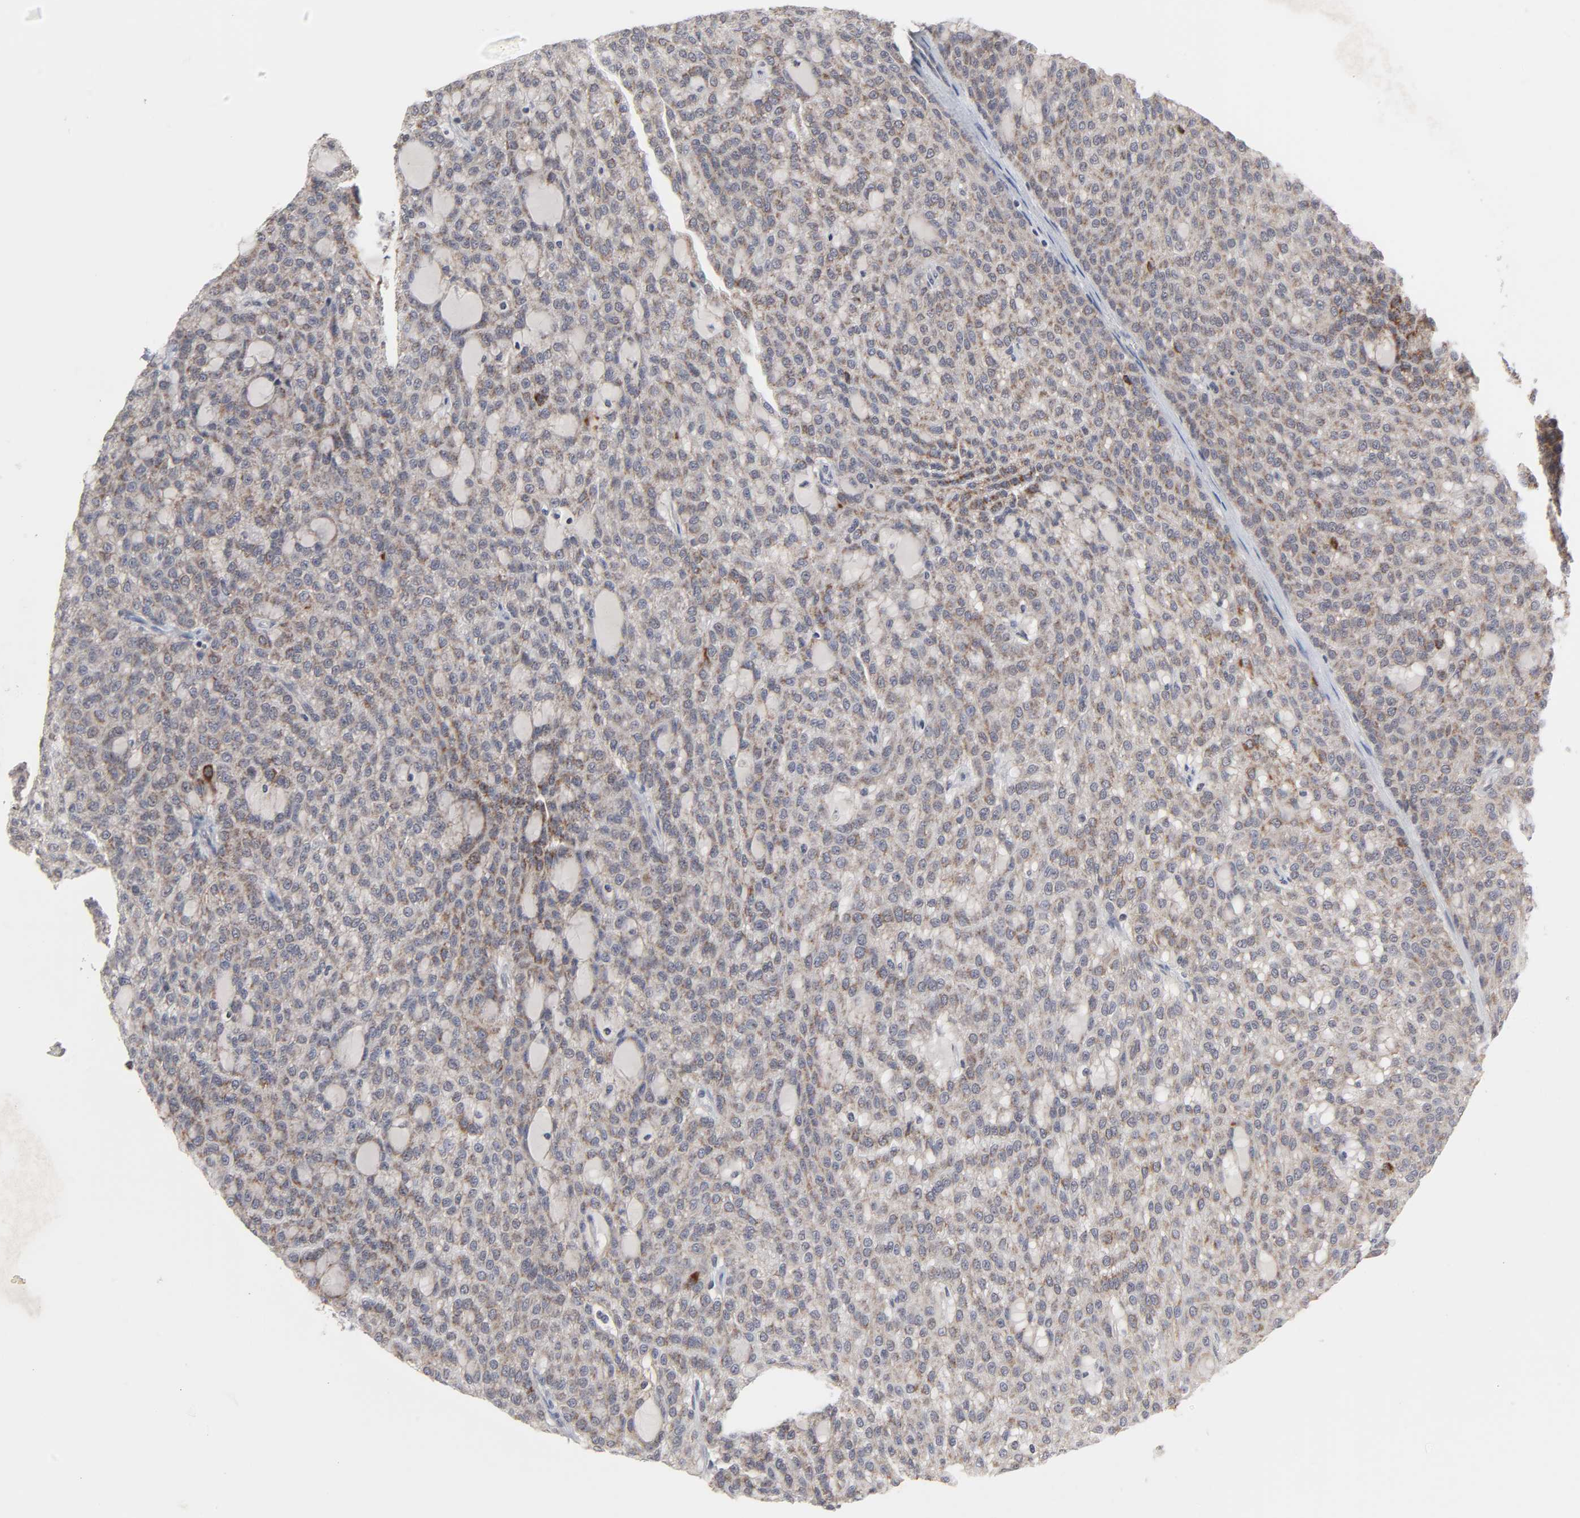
{"staining": {"intensity": "moderate", "quantity": ">75%", "location": "cytoplasmic/membranous"}, "tissue": "renal cancer", "cell_type": "Tumor cells", "image_type": "cancer", "snomed": [{"axis": "morphology", "description": "Adenocarcinoma, NOS"}, {"axis": "topography", "description": "Kidney"}], "caption": "Renal cancer (adenocarcinoma) stained for a protein displays moderate cytoplasmic/membranous positivity in tumor cells. The staining is performed using DAB (3,3'-diaminobenzidine) brown chromogen to label protein expression. The nuclei are counter-stained blue using hematoxylin.", "gene": "AUH", "patient": {"sex": "male", "age": 63}}